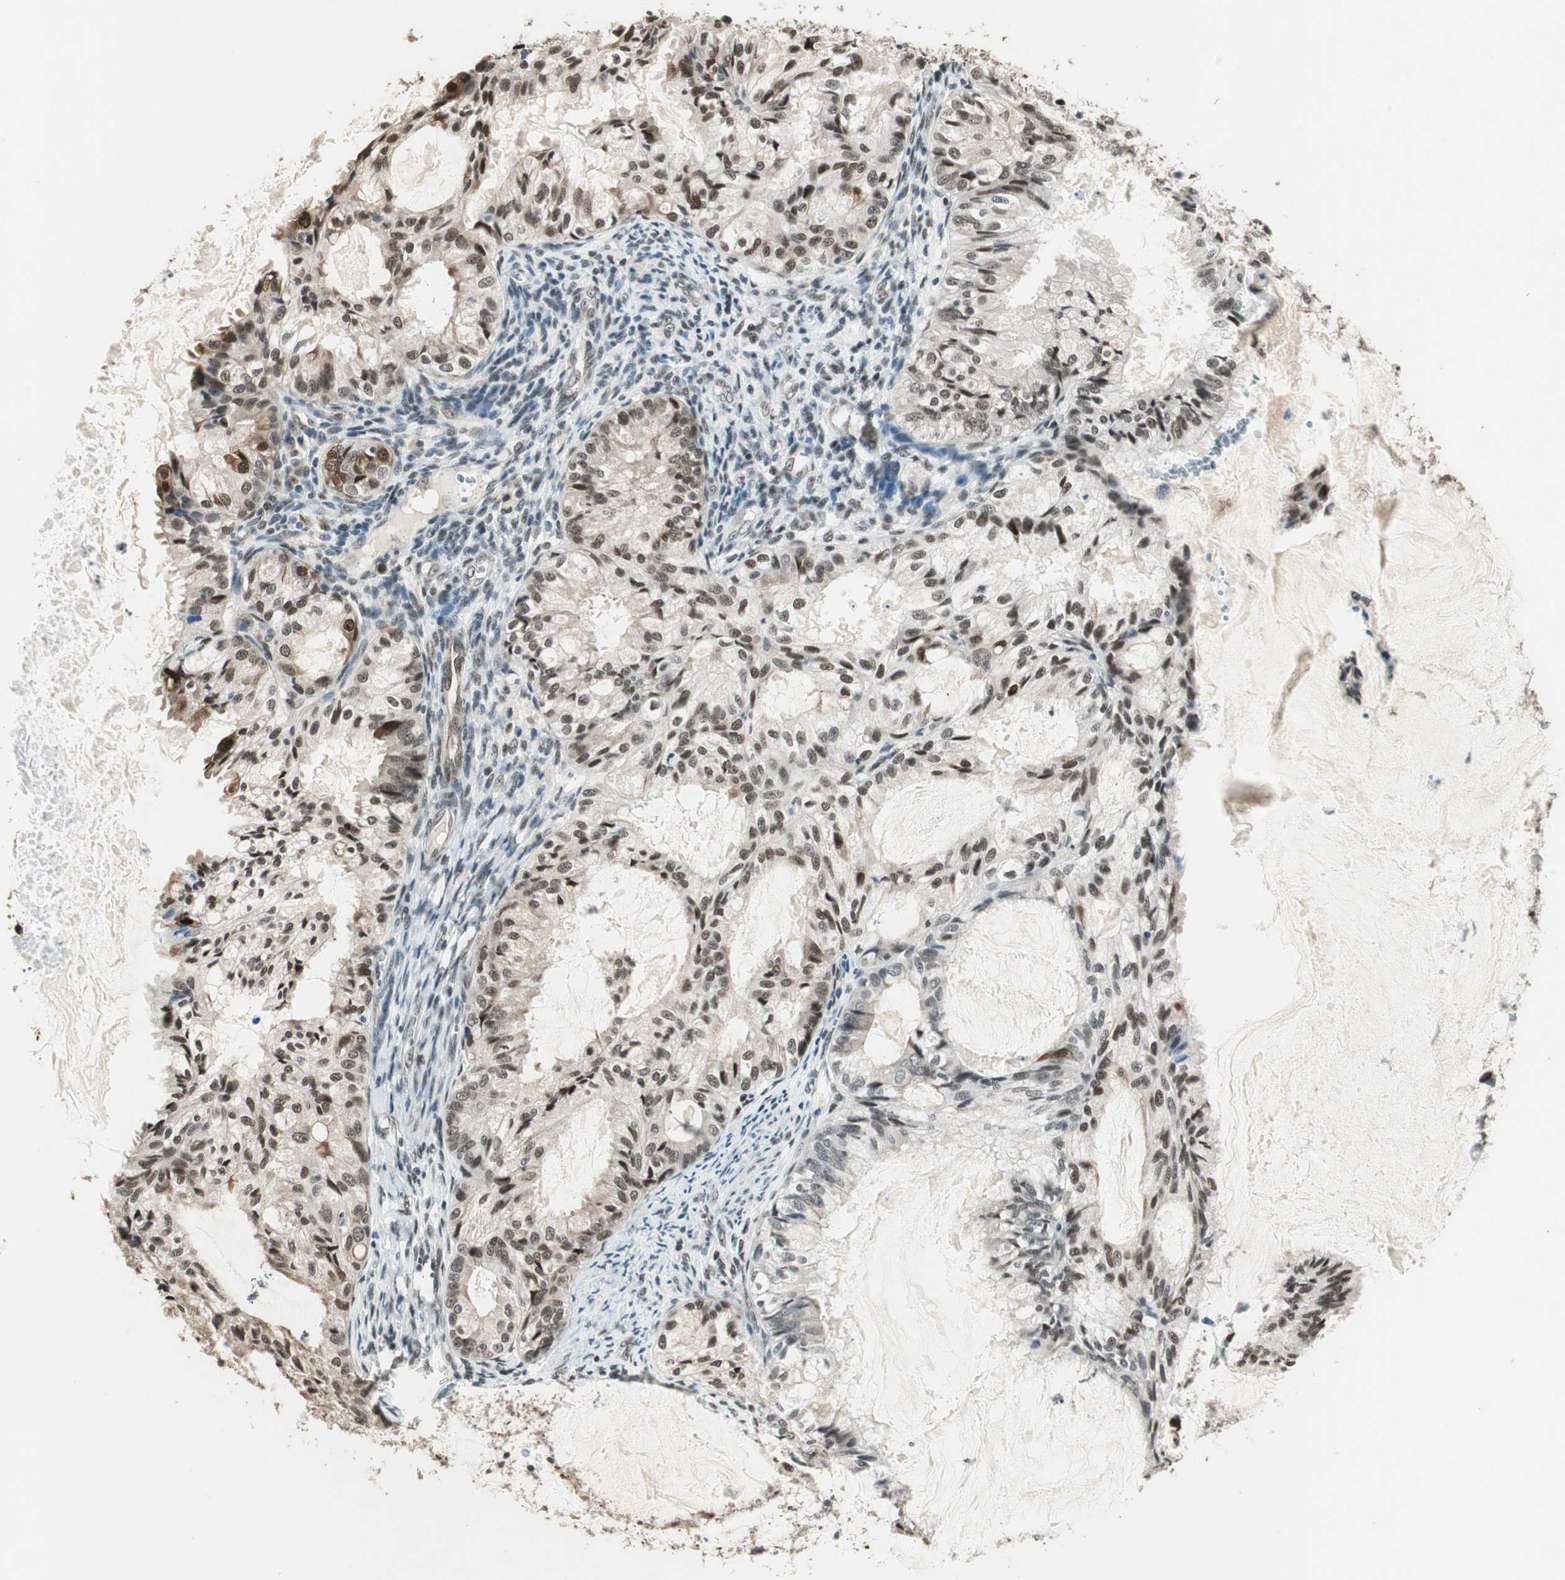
{"staining": {"intensity": "strong", "quantity": ">75%", "location": "cytoplasmic/membranous,nuclear"}, "tissue": "cervical cancer", "cell_type": "Tumor cells", "image_type": "cancer", "snomed": [{"axis": "morphology", "description": "Normal tissue, NOS"}, {"axis": "morphology", "description": "Adenocarcinoma, NOS"}, {"axis": "topography", "description": "Cervix"}, {"axis": "topography", "description": "Endometrium"}], "caption": "Cervical cancer (adenocarcinoma) was stained to show a protein in brown. There is high levels of strong cytoplasmic/membranous and nuclear expression in approximately >75% of tumor cells.", "gene": "ZBTB17", "patient": {"sex": "female", "age": 86}}